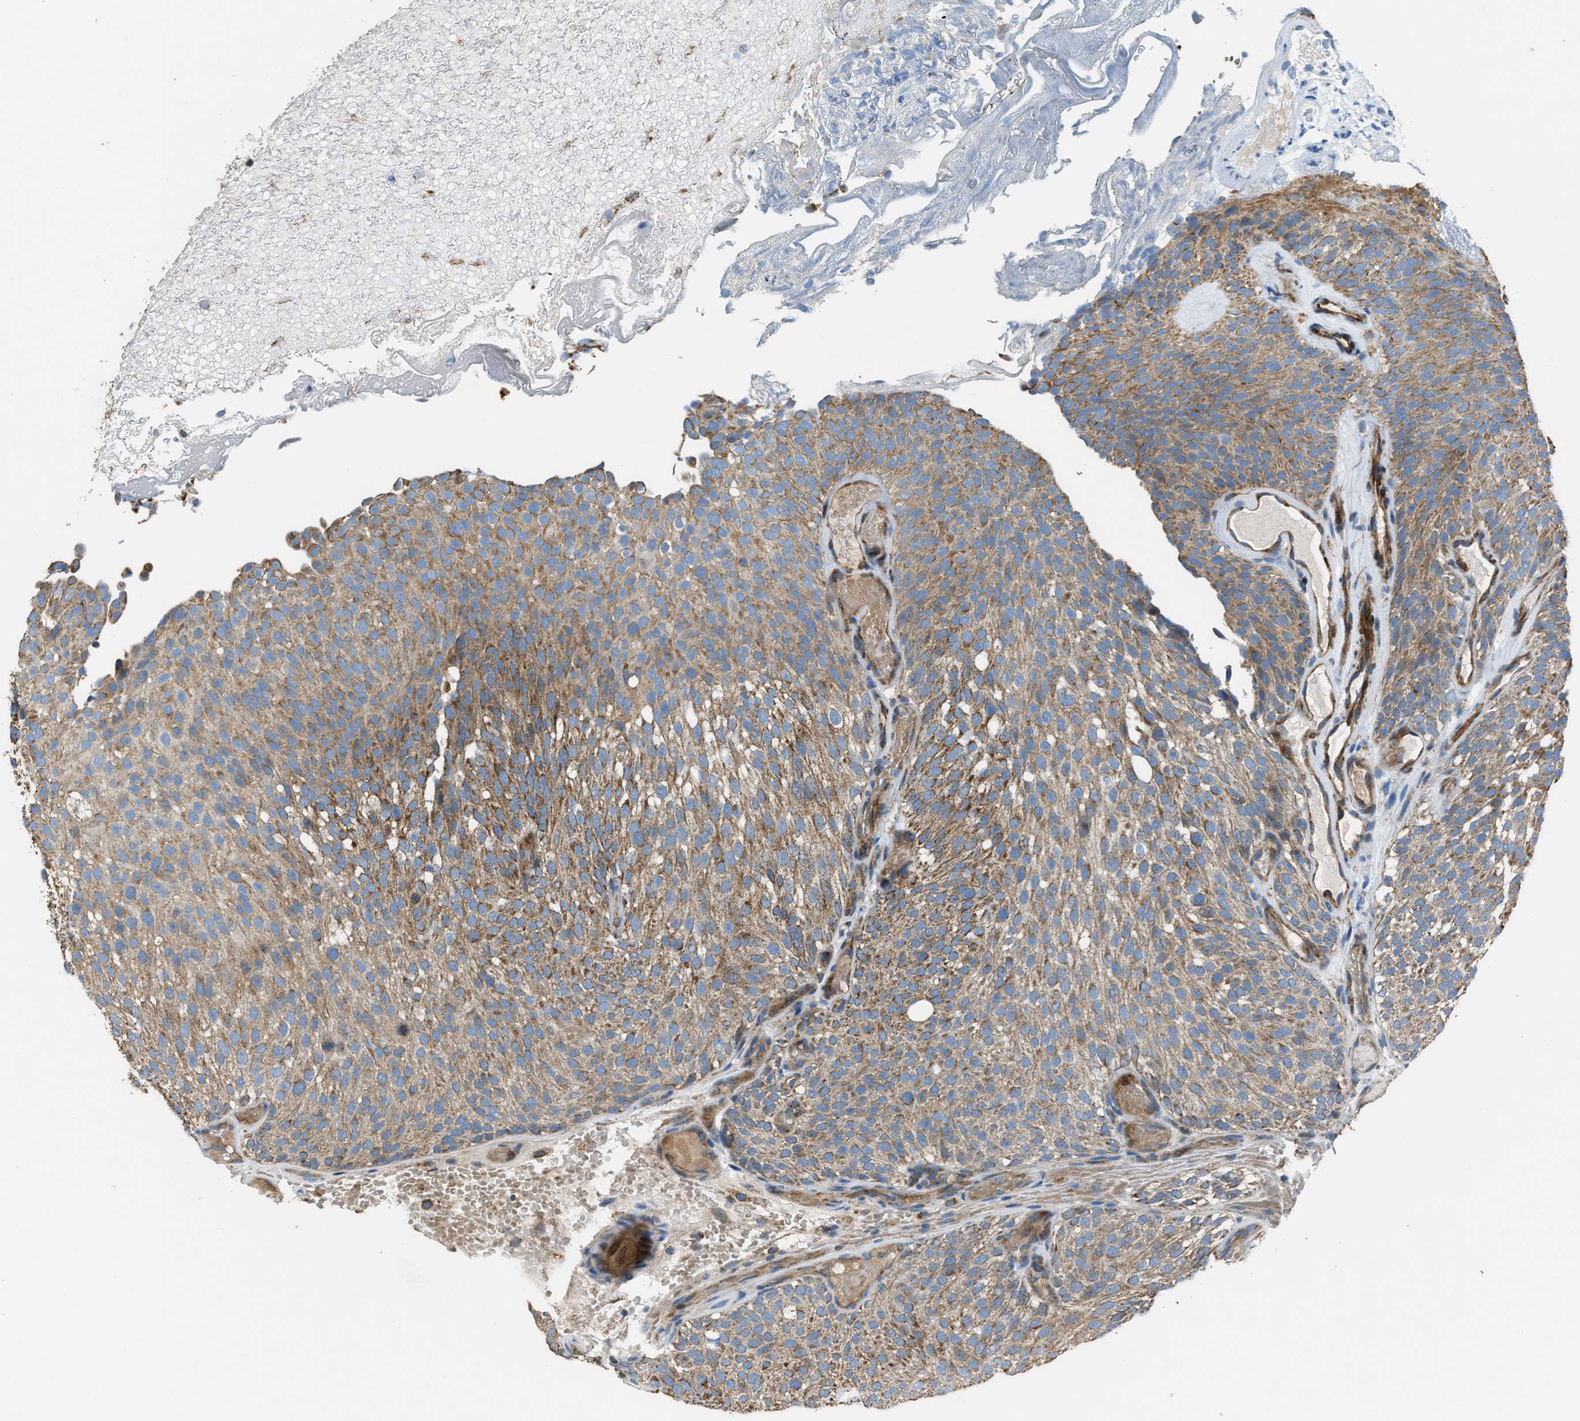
{"staining": {"intensity": "moderate", "quantity": ">75%", "location": "cytoplasmic/membranous"}, "tissue": "urothelial cancer", "cell_type": "Tumor cells", "image_type": "cancer", "snomed": [{"axis": "morphology", "description": "Urothelial carcinoma, Low grade"}, {"axis": "topography", "description": "Urinary bladder"}], "caption": "DAB (3,3'-diaminobenzidine) immunohistochemical staining of human urothelial cancer exhibits moderate cytoplasmic/membranous protein expression in about >75% of tumor cells. The staining is performed using DAB brown chromogen to label protein expression. The nuclei are counter-stained blue using hematoxylin.", "gene": "SLC25A11", "patient": {"sex": "male", "age": 78}}